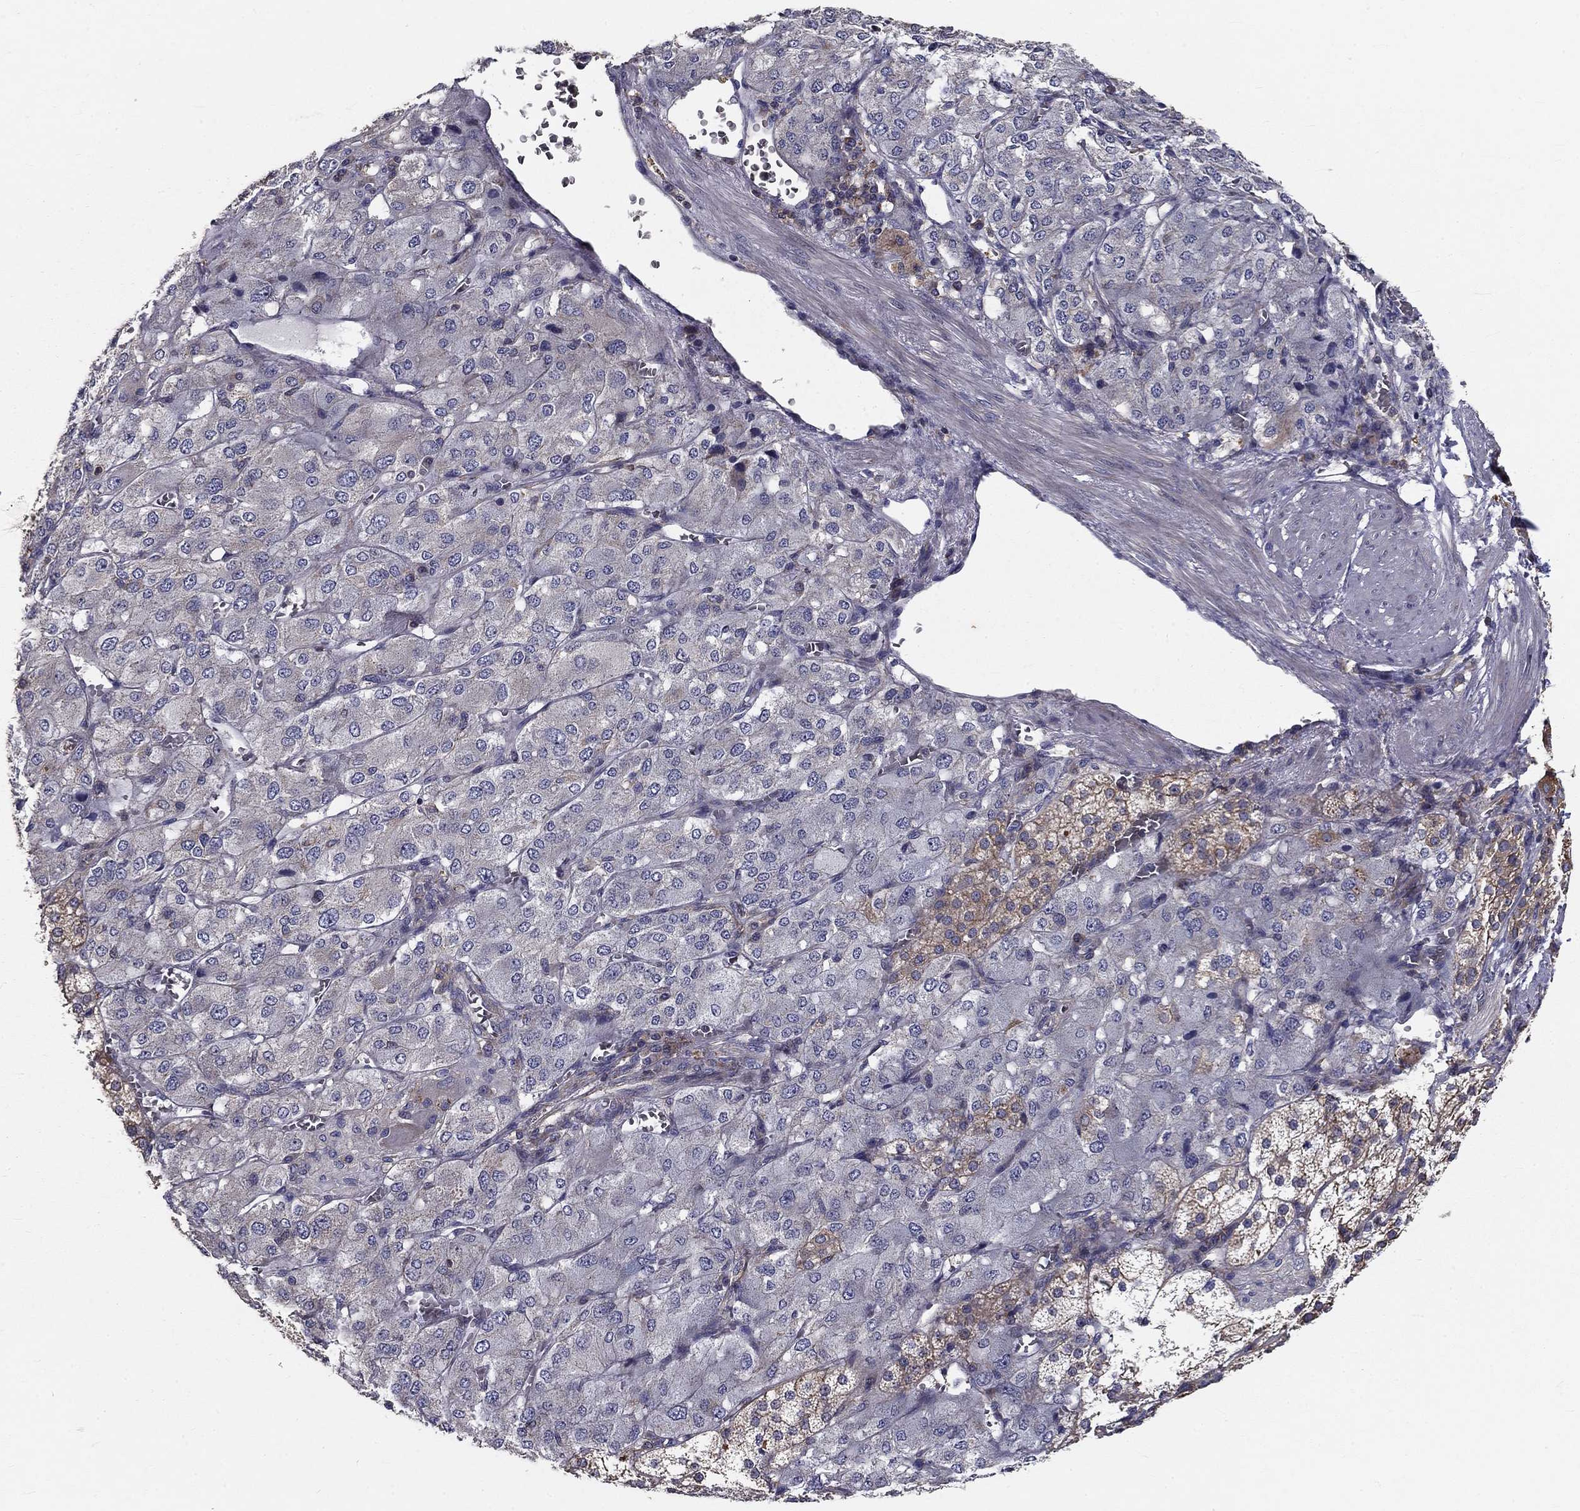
{"staining": {"intensity": "moderate", "quantity": "25%-75%", "location": "cytoplasmic/membranous"}, "tissue": "adrenal gland", "cell_type": "Glandular cells", "image_type": "normal", "snomed": [{"axis": "morphology", "description": "Normal tissue, NOS"}, {"axis": "topography", "description": "Adrenal gland"}], "caption": "A high-resolution micrograph shows immunohistochemistry (IHC) staining of benign adrenal gland, which displays moderate cytoplasmic/membranous staining in approximately 25%-75% of glandular cells. (DAB (3,3'-diaminobenzidine) IHC, brown staining for protein, blue staining for nuclei).", "gene": "ALDH4A1", "patient": {"sex": "female", "age": 60}}